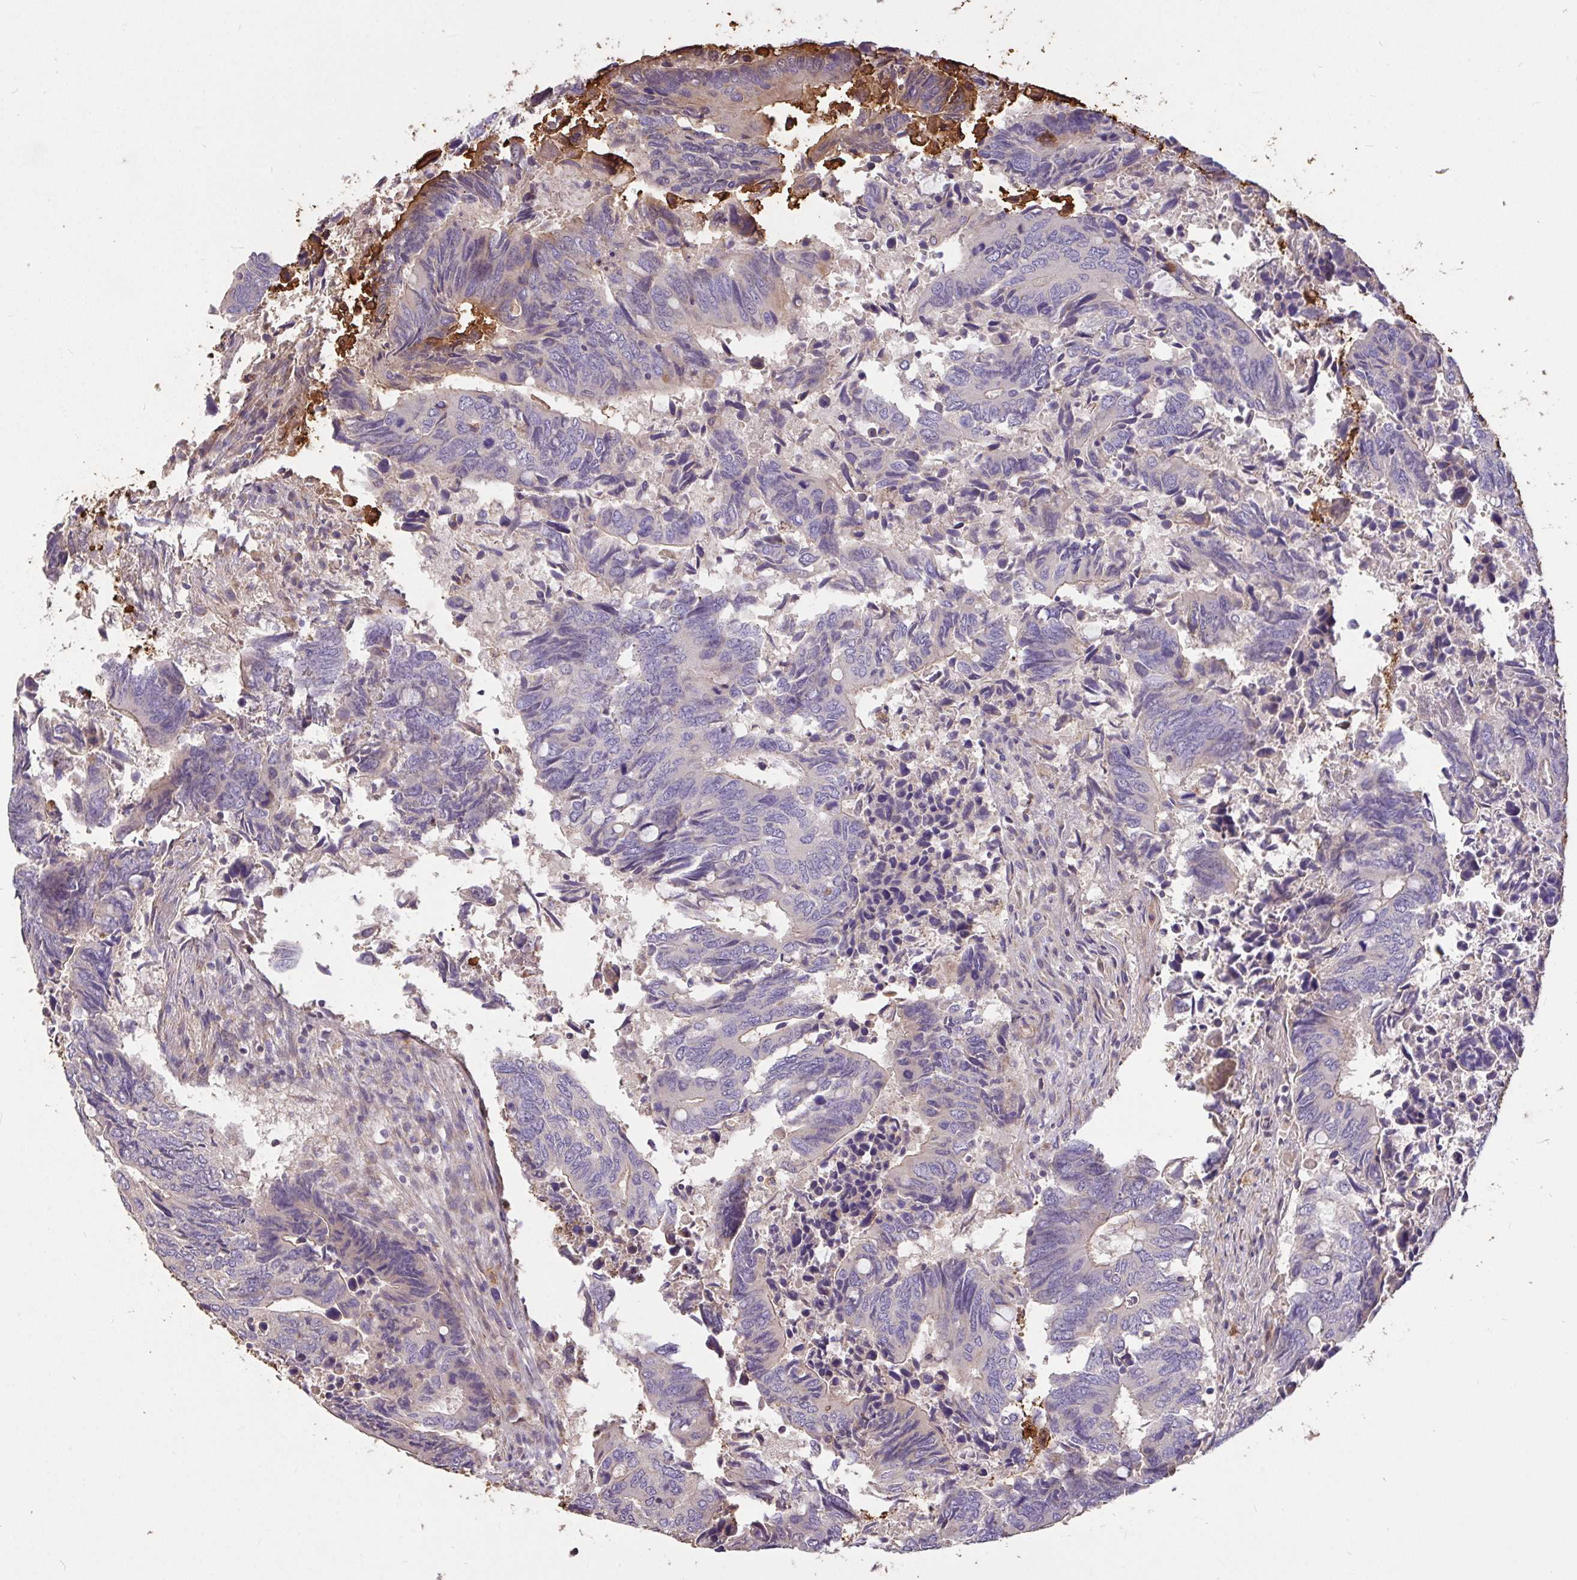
{"staining": {"intensity": "negative", "quantity": "none", "location": "none"}, "tissue": "colorectal cancer", "cell_type": "Tumor cells", "image_type": "cancer", "snomed": [{"axis": "morphology", "description": "Adenocarcinoma, NOS"}, {"axis": "topography", "description": "Colon"}], "caption": "A photomicrograph of human colorectal adenocarcinoma is negative for staining in tumor cells. (DAB (3,3'-diaminobenzidine) IHC with hematoxylin counter stain).", "gene": "FCER1A", "patient": {"sex": "male", "age": 87}}